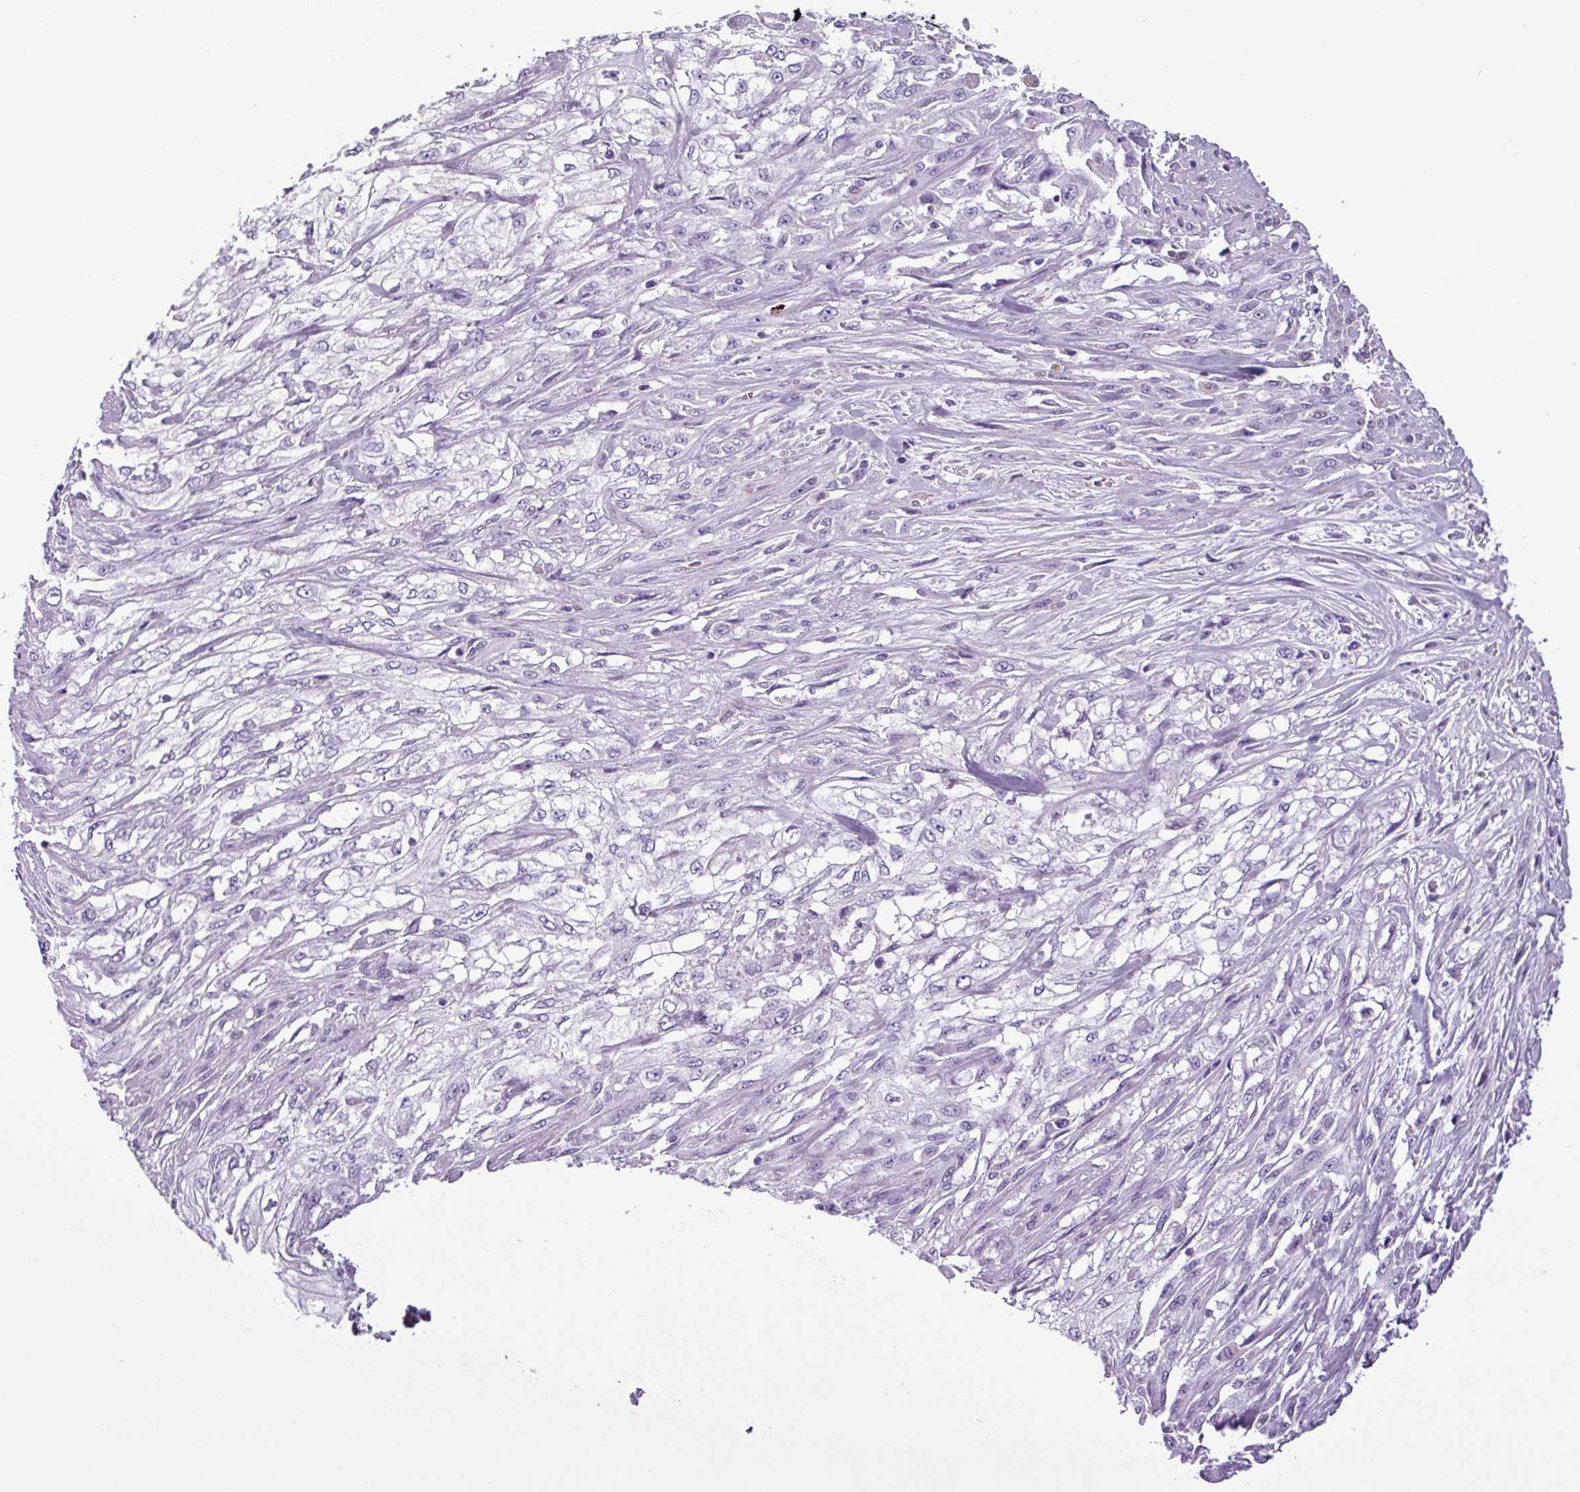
{"staining": {"intensity": "negative", "quantity": "none", "location": "none"}, "tissue": "skin cancer", "cell_type": "Tumor cells", "image_type": "cancer", "snomed": [{"axis": "morphology", "description": "Squamous cell carcinoma, NOS"}, {"axis": "morphology", "description": "Squamous cell carcinoma, metastatic, NOS"}, {"axis": "topography", "description": "Skin"}, {"axis": "topography", "description": "Lymph node"}], "caption": "This is an immunohistochemistry micrograph of human skin metastatic squamous cell carcinoma. There is no staining in tumor cells.", "gene": "ZNF667", "patient": {"sex": "male", "age": 75}}